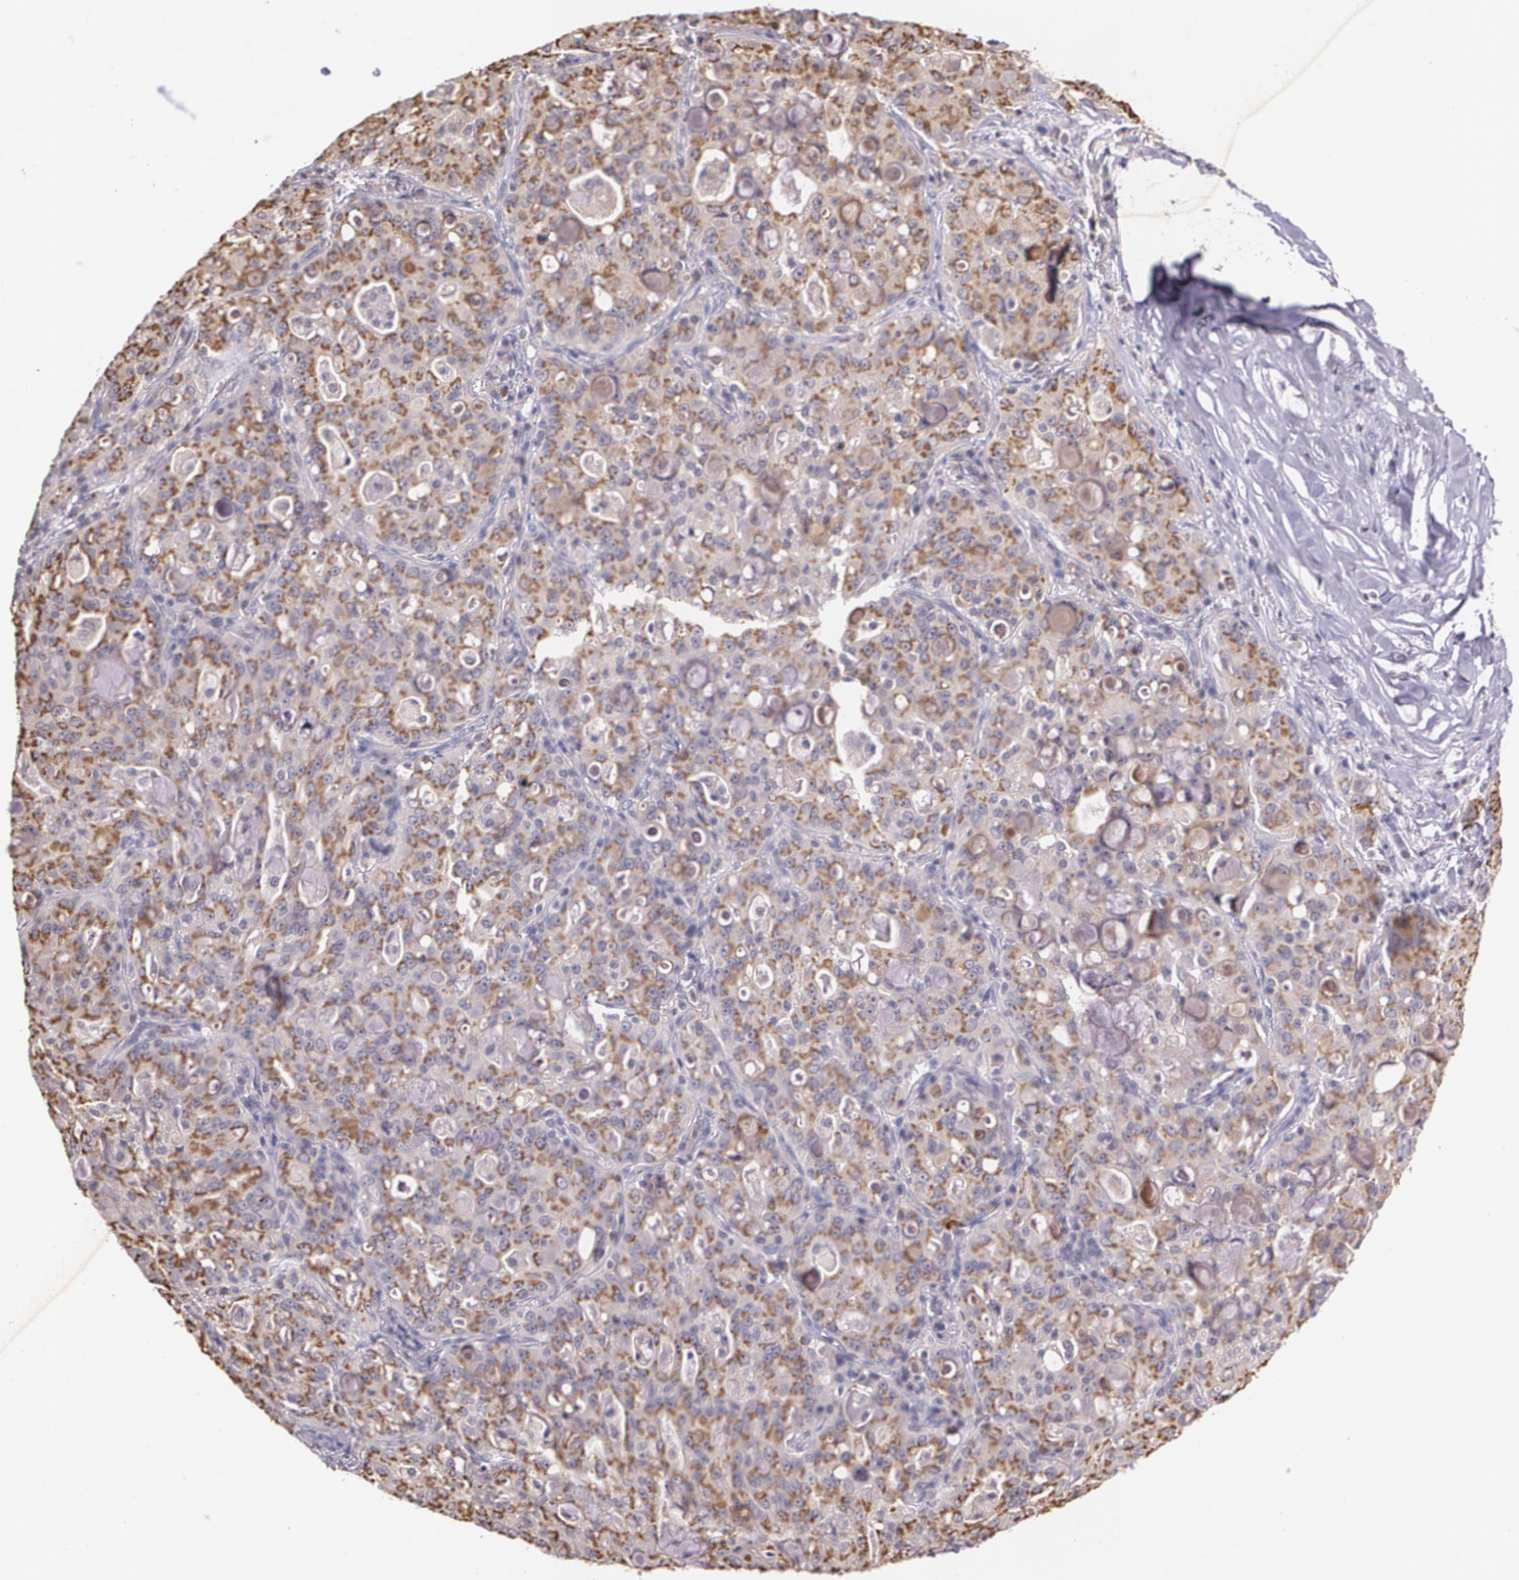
{"staining": {"intensity": "moderate", "quantity": ">75%", "location": "cytoplasmic/membranous"}, "tissue": "lung cancer", "cell_type": "Tumor cells", "image_type": "cancer", "snomed": [{"axis": "morphology", "description": "Adenocarcinoma, NOS"}, {"axis": "topography", "description": "Lung"}], "caption": "Brown immunohistochemical staining in human adenocarcinoma (lung) reveals moderate cytoplasmic/membranous positivity in about >75% of tumor cells.", "gene": "TM4SF1", "patient": {"sex": "female", "age": 44}}